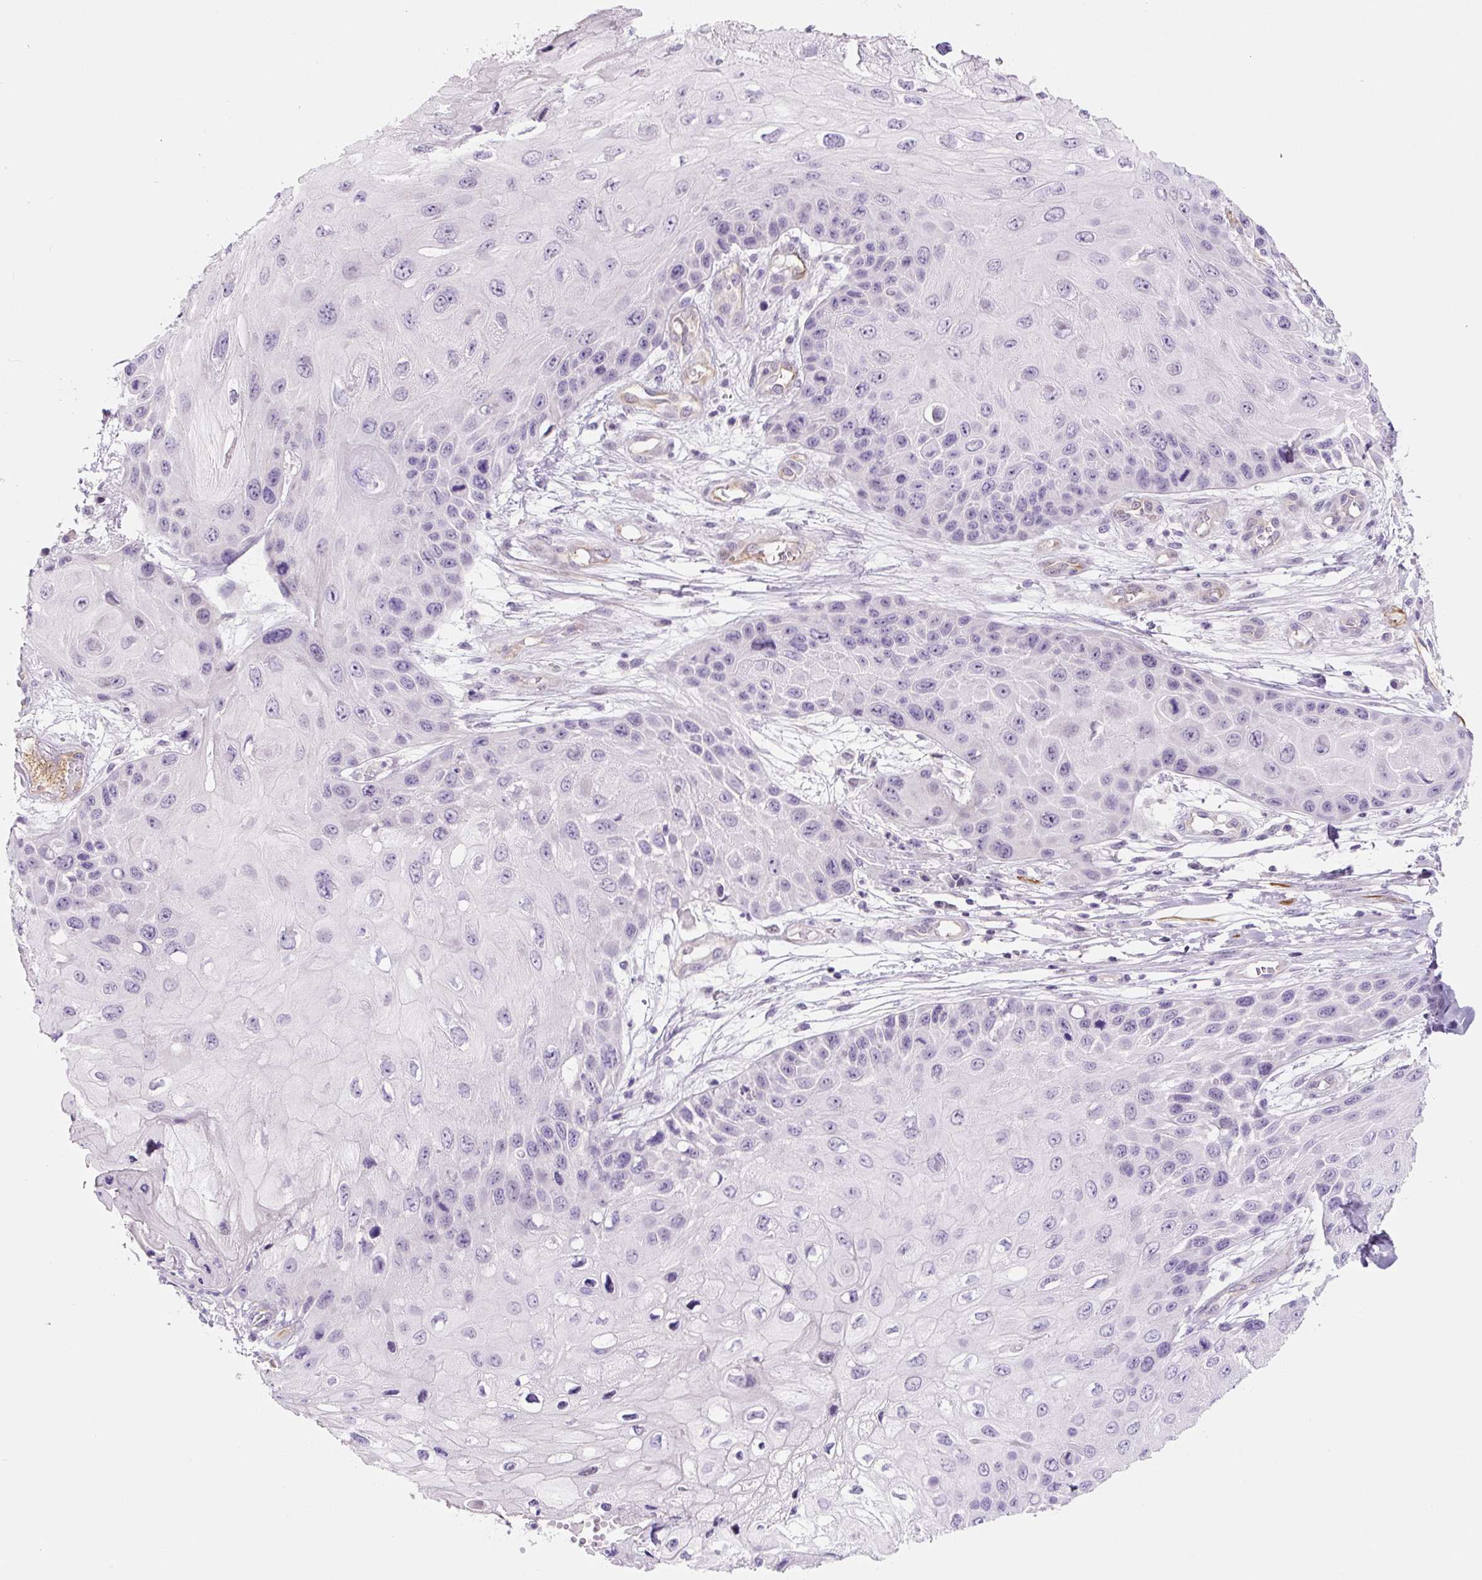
{"staining": {"intensity": "negative", "quantity": "none", "location": "none"}, "tissue": "skin cancer", "cell_type": "Tumor cells", "image_type": "cancer", "snomed": [{"axis": "morphology", "description": "Squamous cell carcinoma, NOS"}, {"axis": "topography", "description": "Skin"}, {"axis": "topography", "description": "Vulva"}], "caption": "This is an immunohistochemistry (IHC) photomicrograph of skin cancer. There is no positivity in tumor cells.", "gene": "CCL25", "patient": {"sex": "female", "age": 44}}